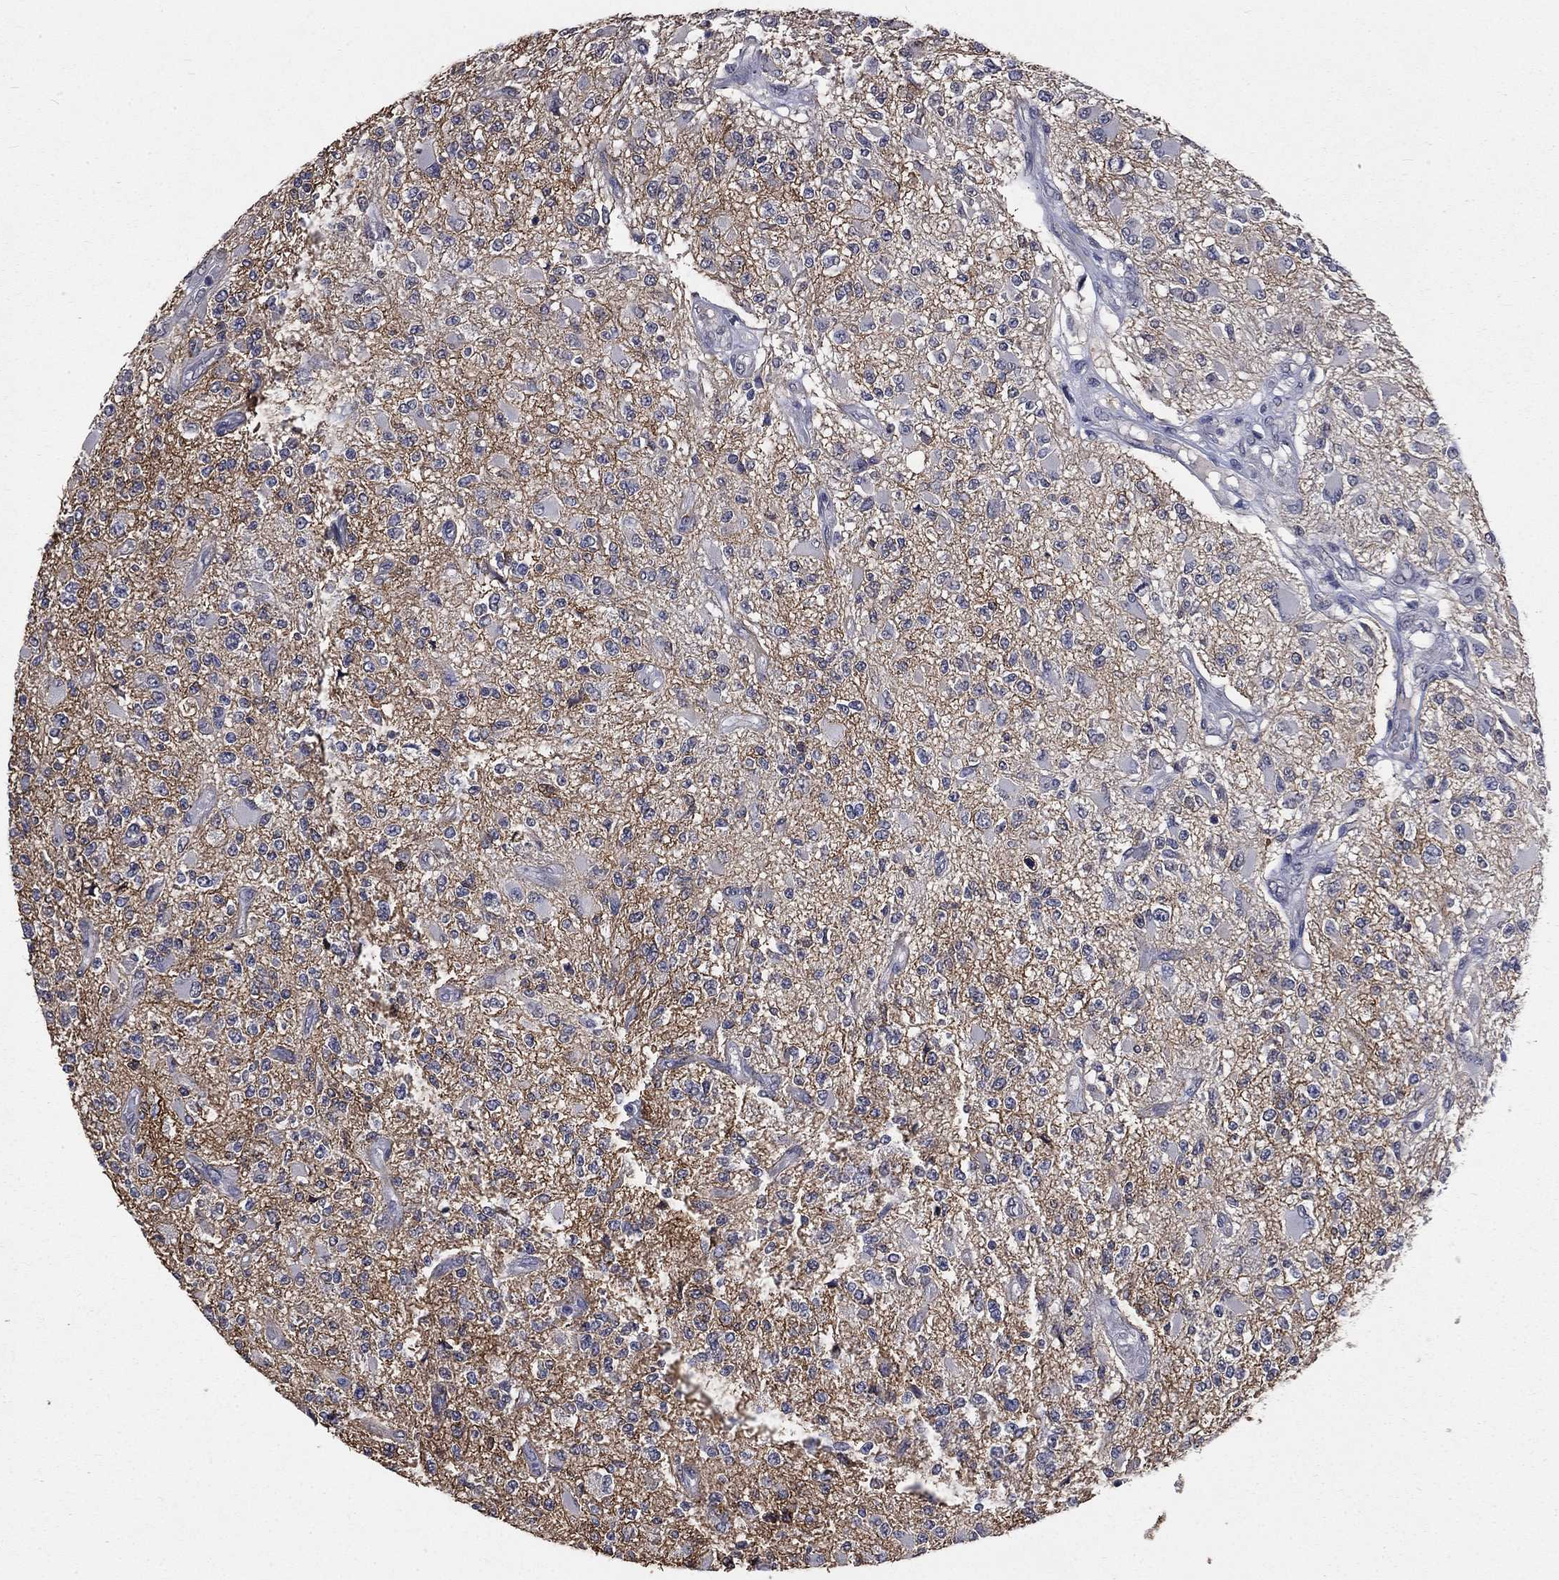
{"staining": {"intensity": "negative", "quantity": "none", "location": "none"}, "tissue": "glioma", "cell_type": "Tumor cells", "image_type": "cancer", "snomed": [{"axis": "morphology", "description": "Glioma, malignant, High grade"}, {"axis": "topography", "description": "Brain"}], "caption": "A high-resolution micrograph shows immunohistochemistry (IHC) staining of malignant glioma (high-grade), which displays no significant positivity in tumor cells.", "gene": "CHST5", "patient": {"sex": "female", "age": 63}}